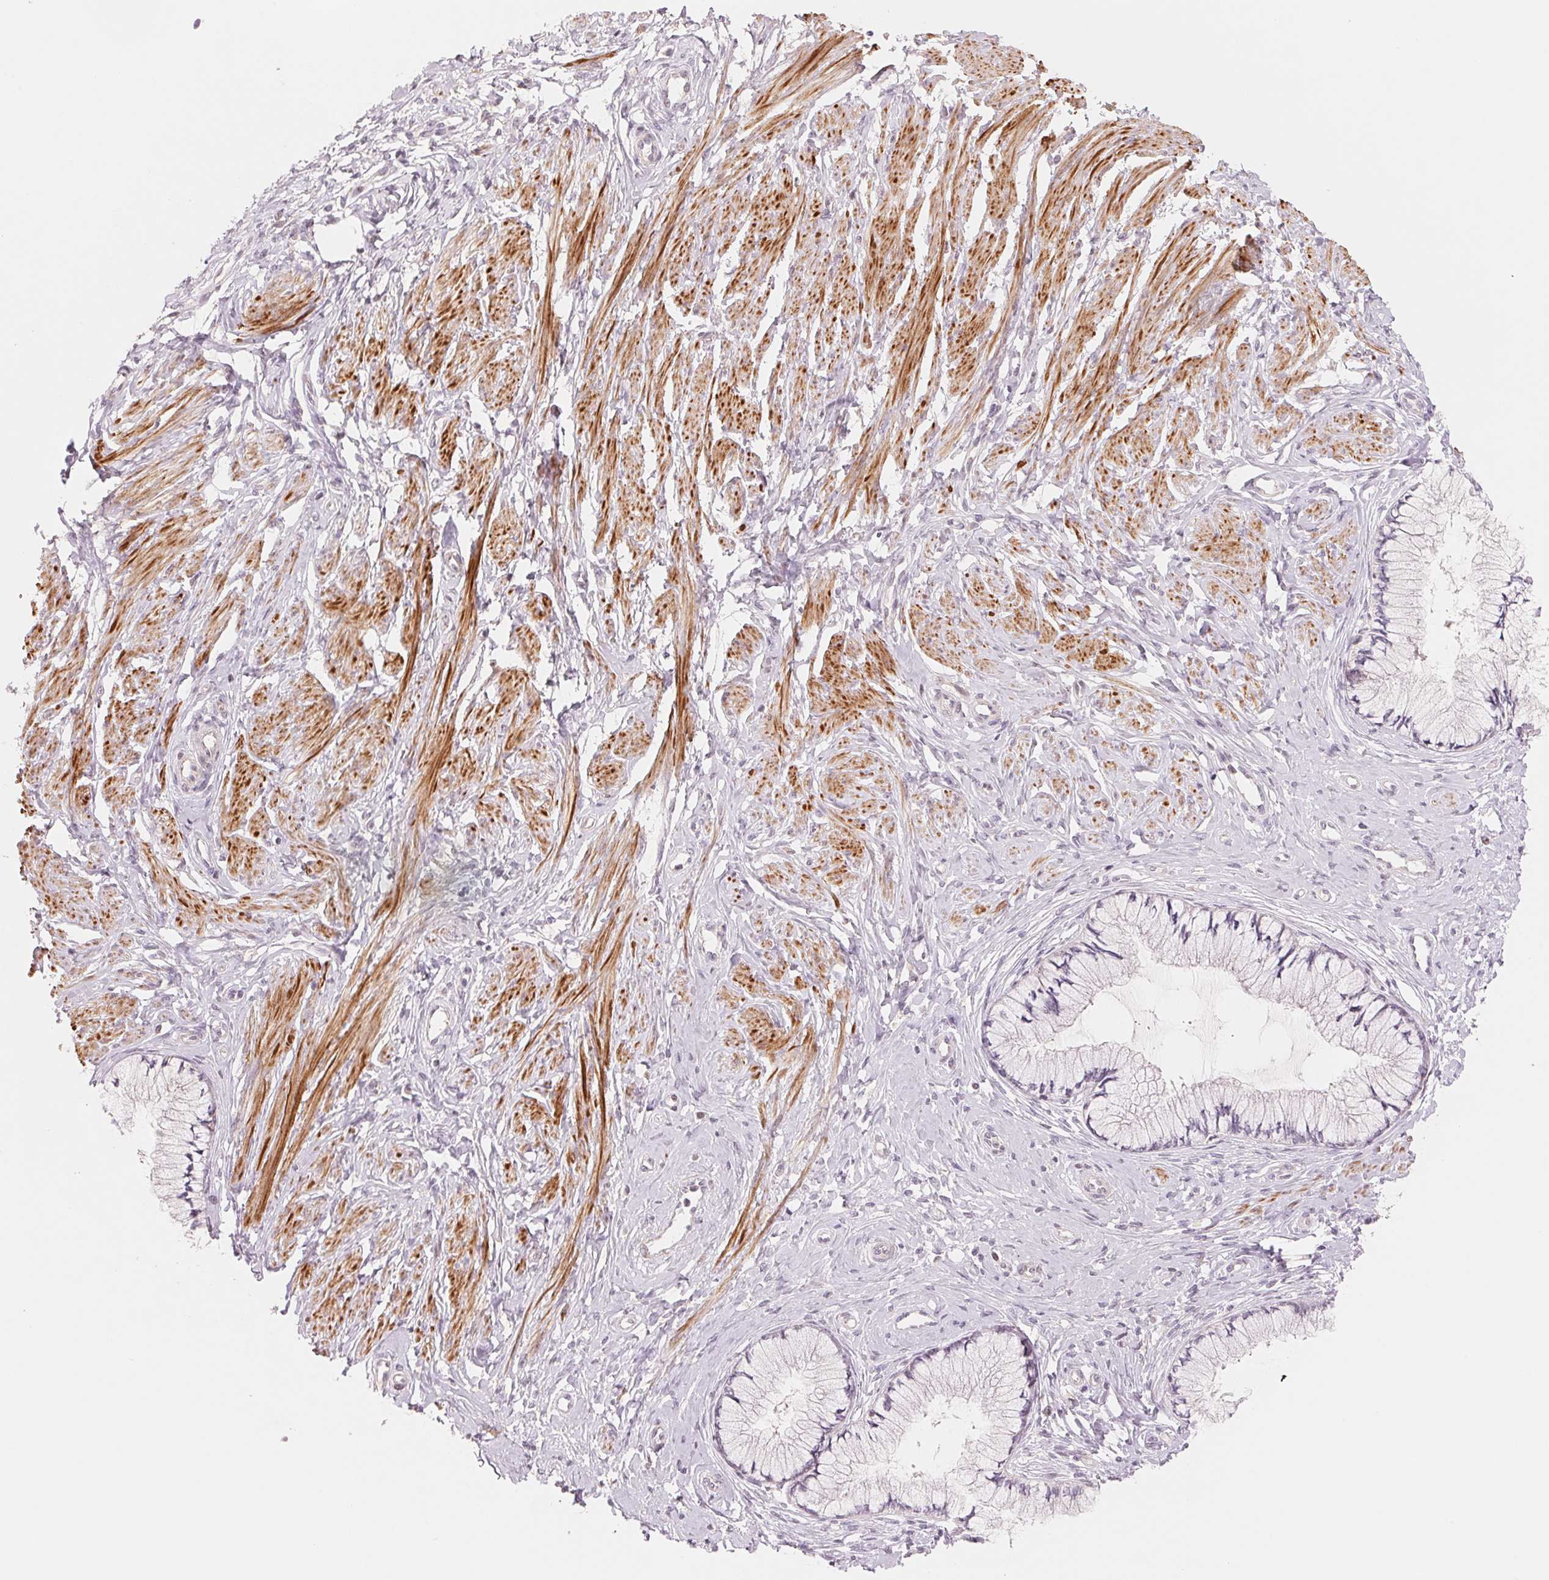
{"staining": {"intensity": "negative", "quantity": "none", "location": "none"}, "tissue": "cervix", "cell_type": "Glandular cells", "image_type": "normal", "snomed": [{"axis": "morphology", "description": "Normal tissue, NOS"}, {"axis": "topography", "description": "Cervix"}], "caption": "Image shows no protein staining in glandular cells of unremarkable cervix. (DAB (3,3'-diaminobenzidine) IHC visualized using brightfield microscopy, high magnification).", "gene": "SLC17A4", "patient": {"sex": "female", "age": 37}}